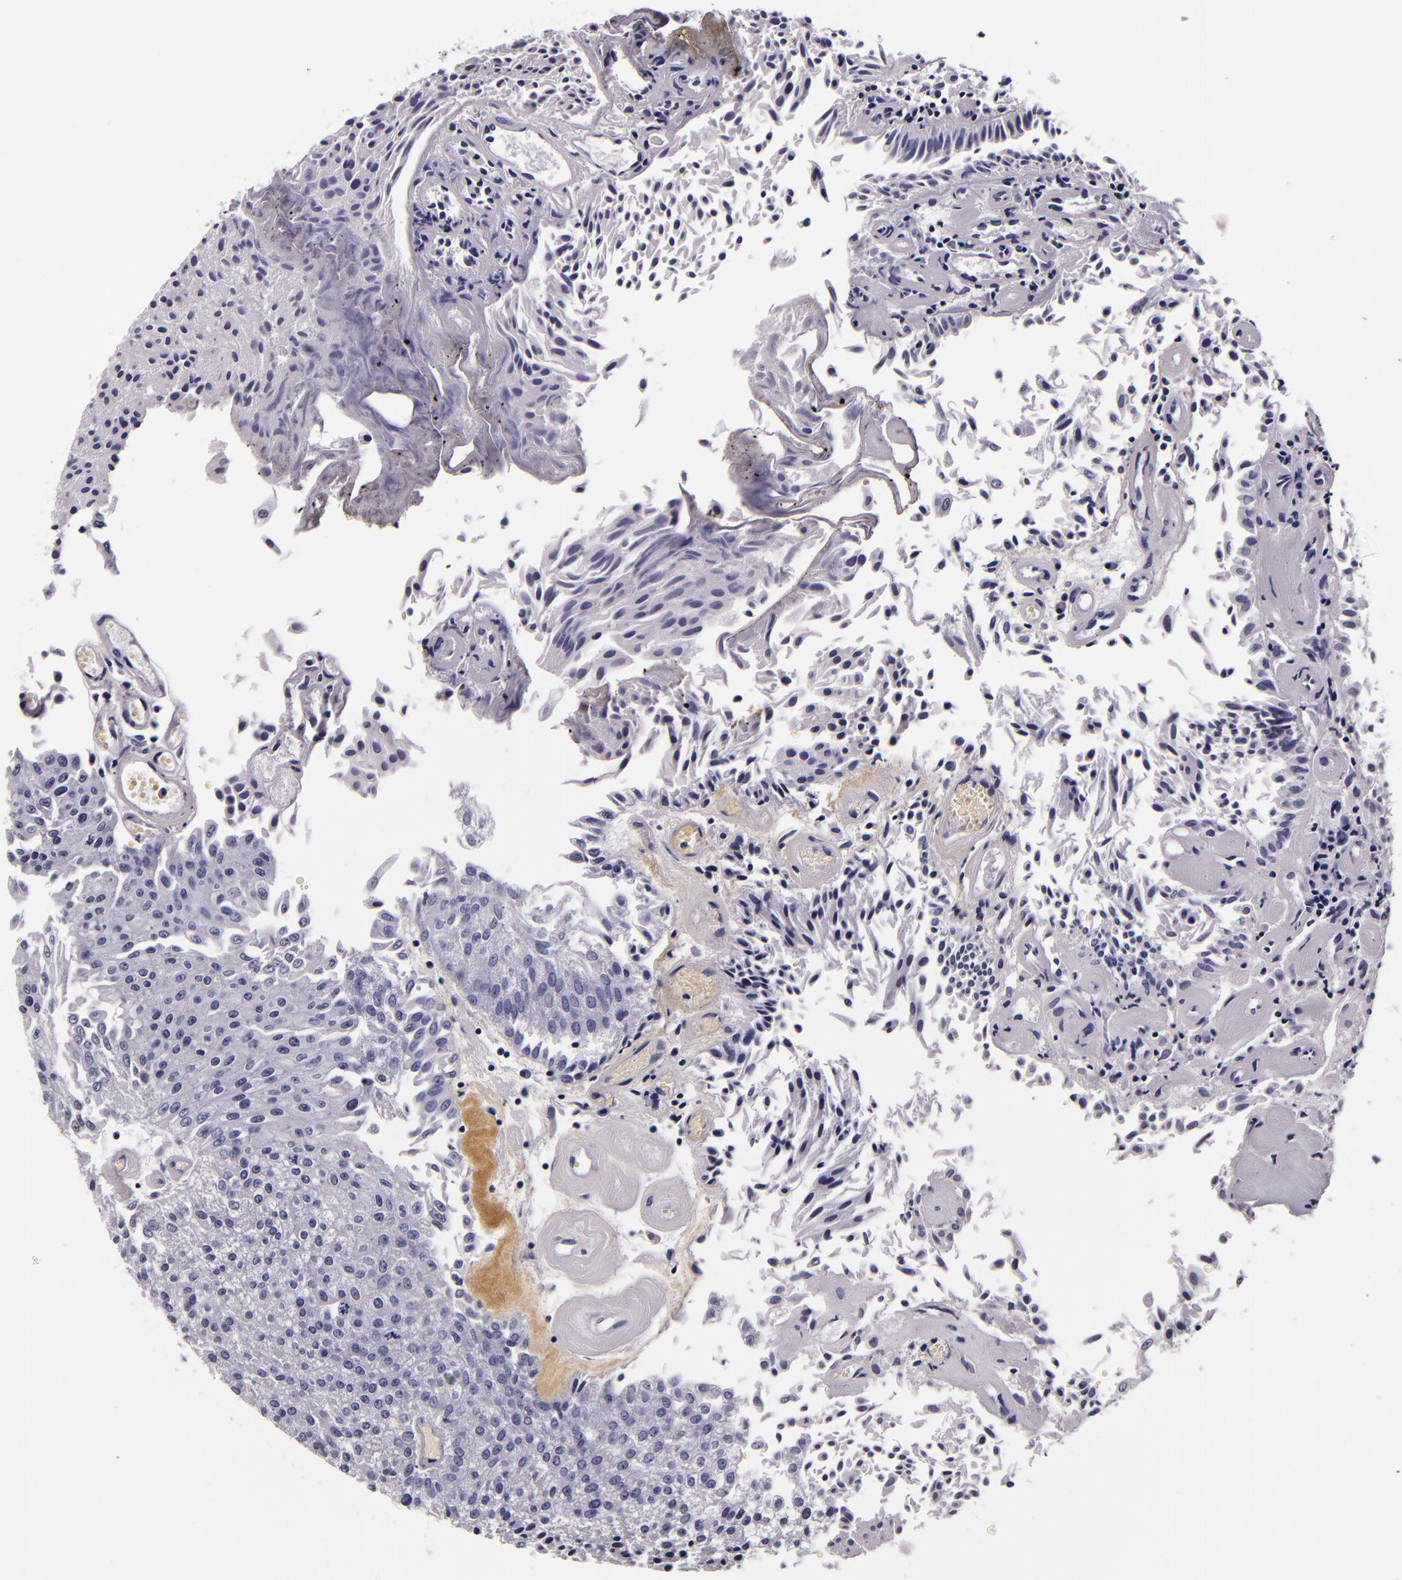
{"staining": {"intensity": "negative", "quantity": "none", "location": "none"}, "tissue": "urothelial cancer", "cell_type": "Tumor cells", "image_type": "cancer", "snomed": [{"axis": "morphology", "description": "Urothelial carcinoma, Low grade"}, {"axis": "topography", "description": "Urinary bladder"}], "caption": "An image of human low-grade urothelial carcinoma is negative for staining in tumor cells.", "gene": "FBN1", "patient": {"sex": "male", "age": 86}}